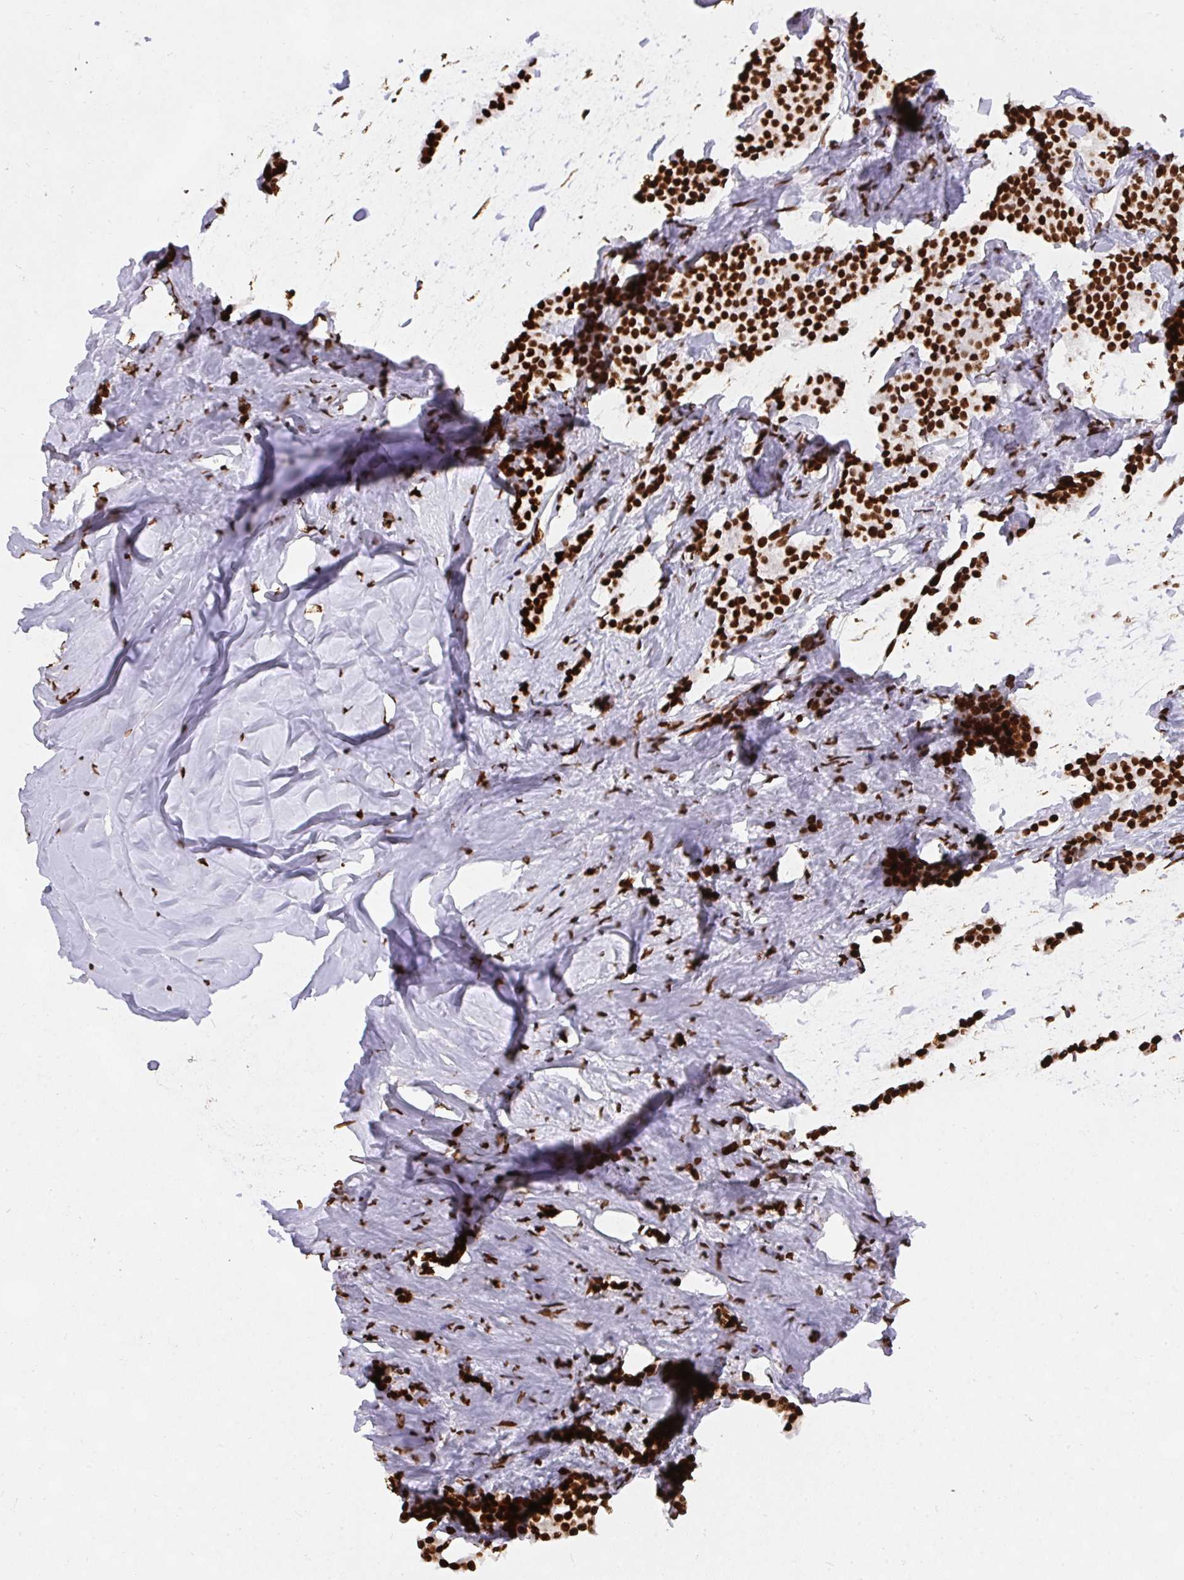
{"staining": {"intensity": "strong", "quantity": ">75%", "location": "nuclear"}, "tissue": "carcinoid", "cell_type": "Tumor cells", "image_type": "cancer", "snomed": [{"axis": "morphology", "description": "Carcinoid, malignant, NOS"}, {"axis": "topography", "description": "Small intestine"}], "caption": "Brown immunohistochemical staining in human carcinoid demonstrates strong nuclear staining in approximately >75% of tumor cells.", "gene": "HNRNPL", "patient": {"sex": "female", "age": 64}}